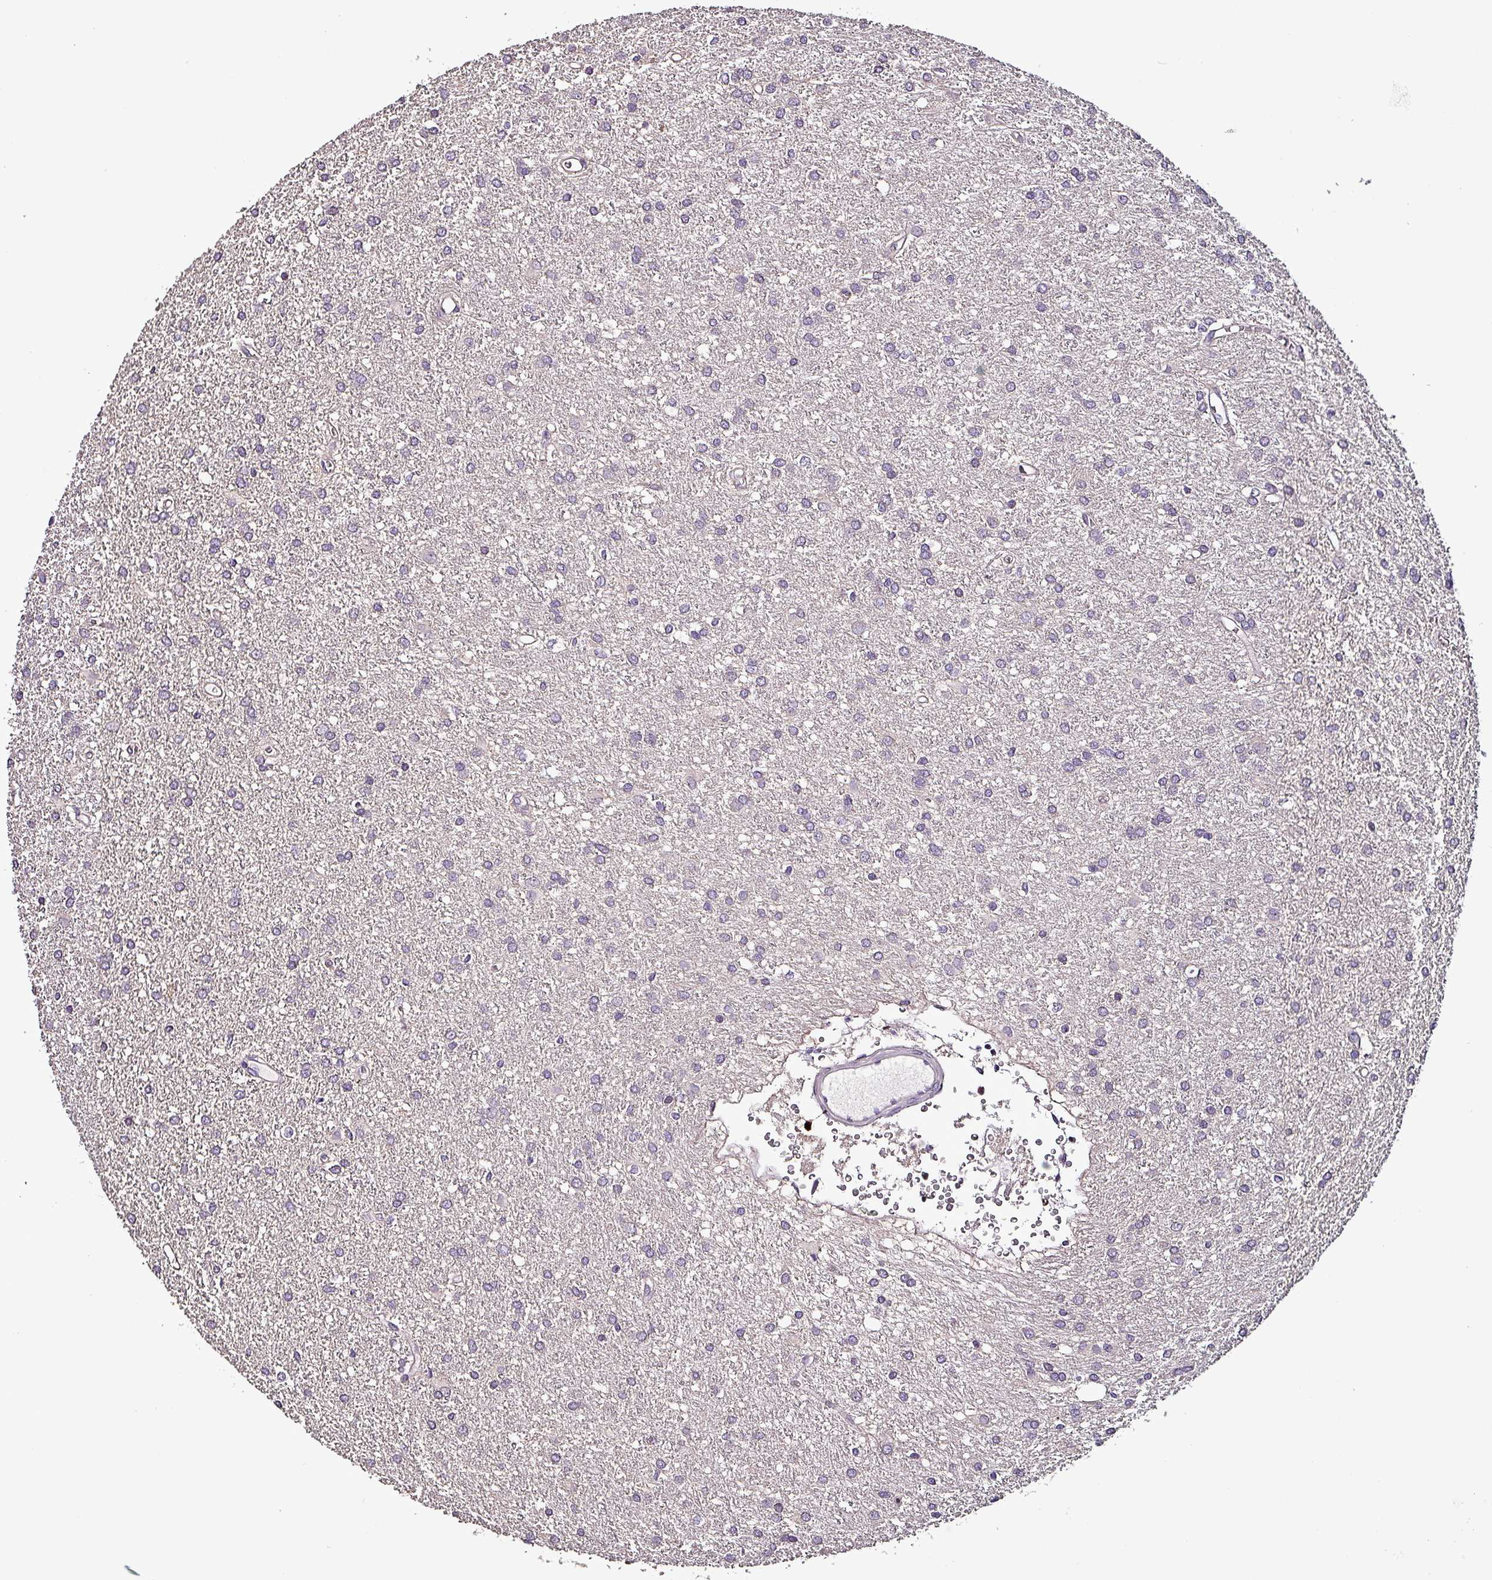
{"staining": {"intensity": "negative", "quantity": "none", "location": "none"}, "tissue": "glioma", "cell_type": "Tumor cells", "image_type": "cancer", "snomed": [{"axis": "morphology", "description": "Glioma, malignant, High grade"}, {"axis": "topography", "description": "Brain"}], "caption": "High power microscopy histopathology image of an immunohistochemistry image of malignant high-grade glioma, revealing no significant staining in tumor cells. The staining is performed using DAB (3,3'-diaminobenzidine) brown chromogen with nuclei counter-stained in using hematoxylin.", "gene": "GRAPL", "patient": {"sex": "female", "age": 50}}